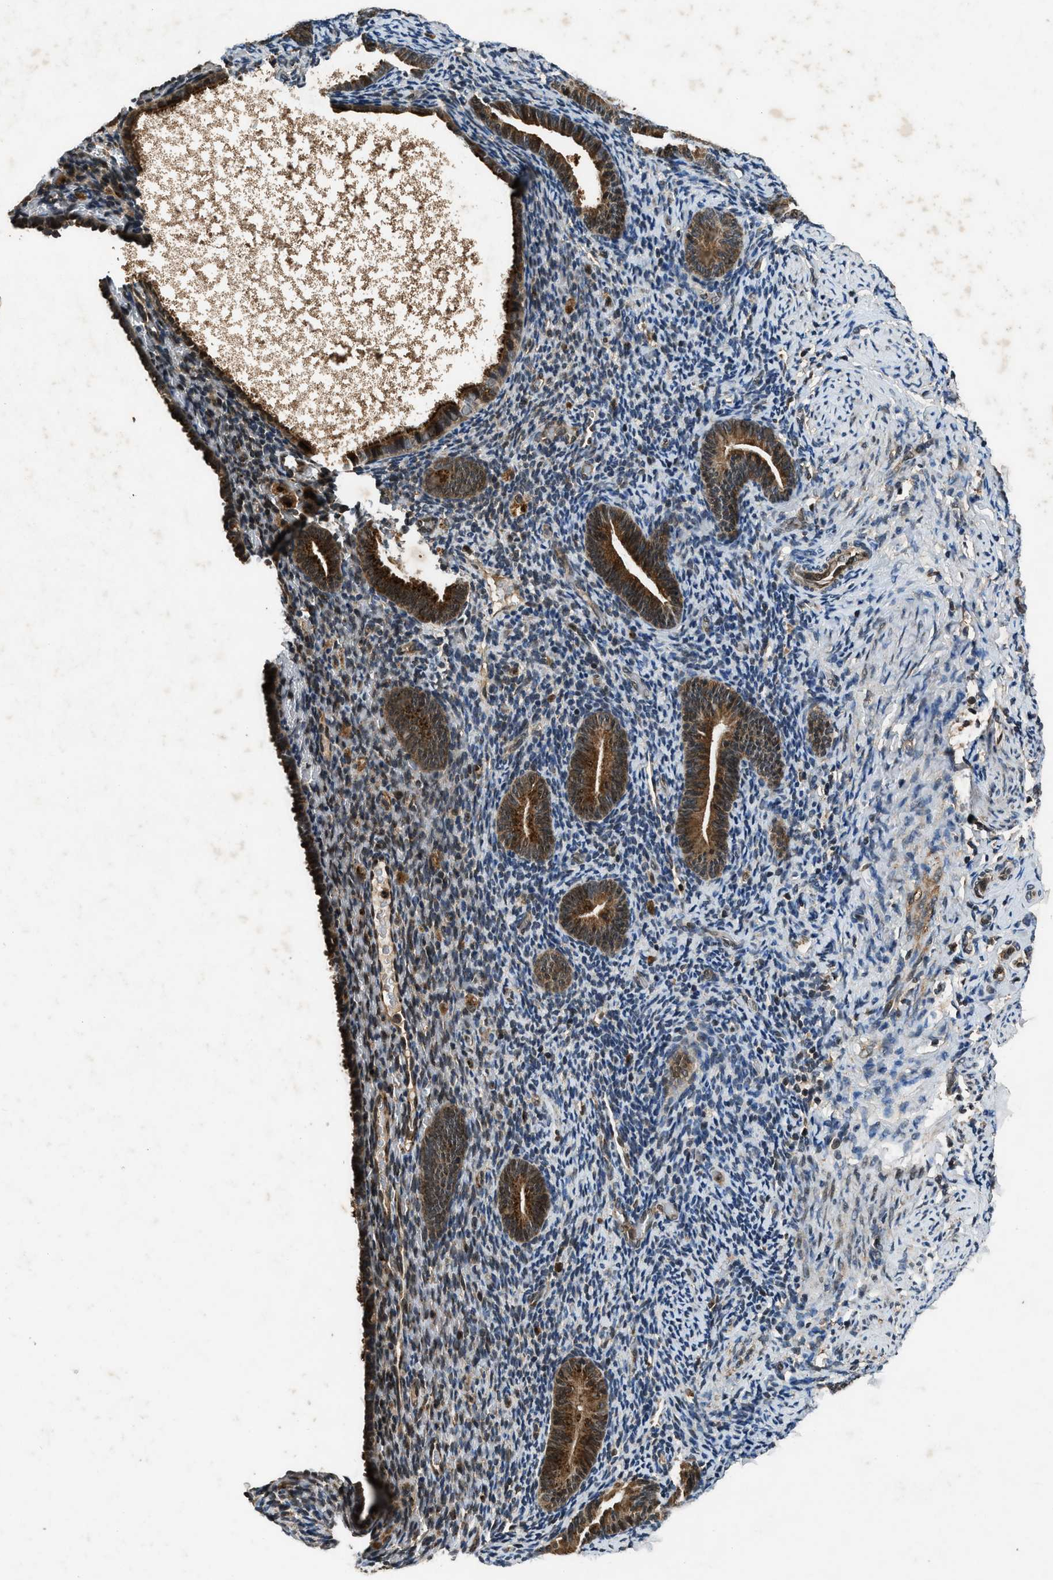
{"staining": {"intensity": "moderate", "quantity": "<25%", "location": "cytoplasmic/membranous"}, "tissue": "endometrium", "cell_type": "Cells in endometrial stroma", "image_type": "normal", "snomed": [{"axis": "morphology", "description": "Normal tissue, NOS"}, {"axis": "topography", "description": "Endometrium"}], "caption": "Protein staining by IHC reveals moderate cytoplasmic/membranous positivity in approximately <25% of cells in endometrial stroma in benign endometrium.", "gene": "RPS6KB1", "patient": {"sex": "female", "age": 51}}